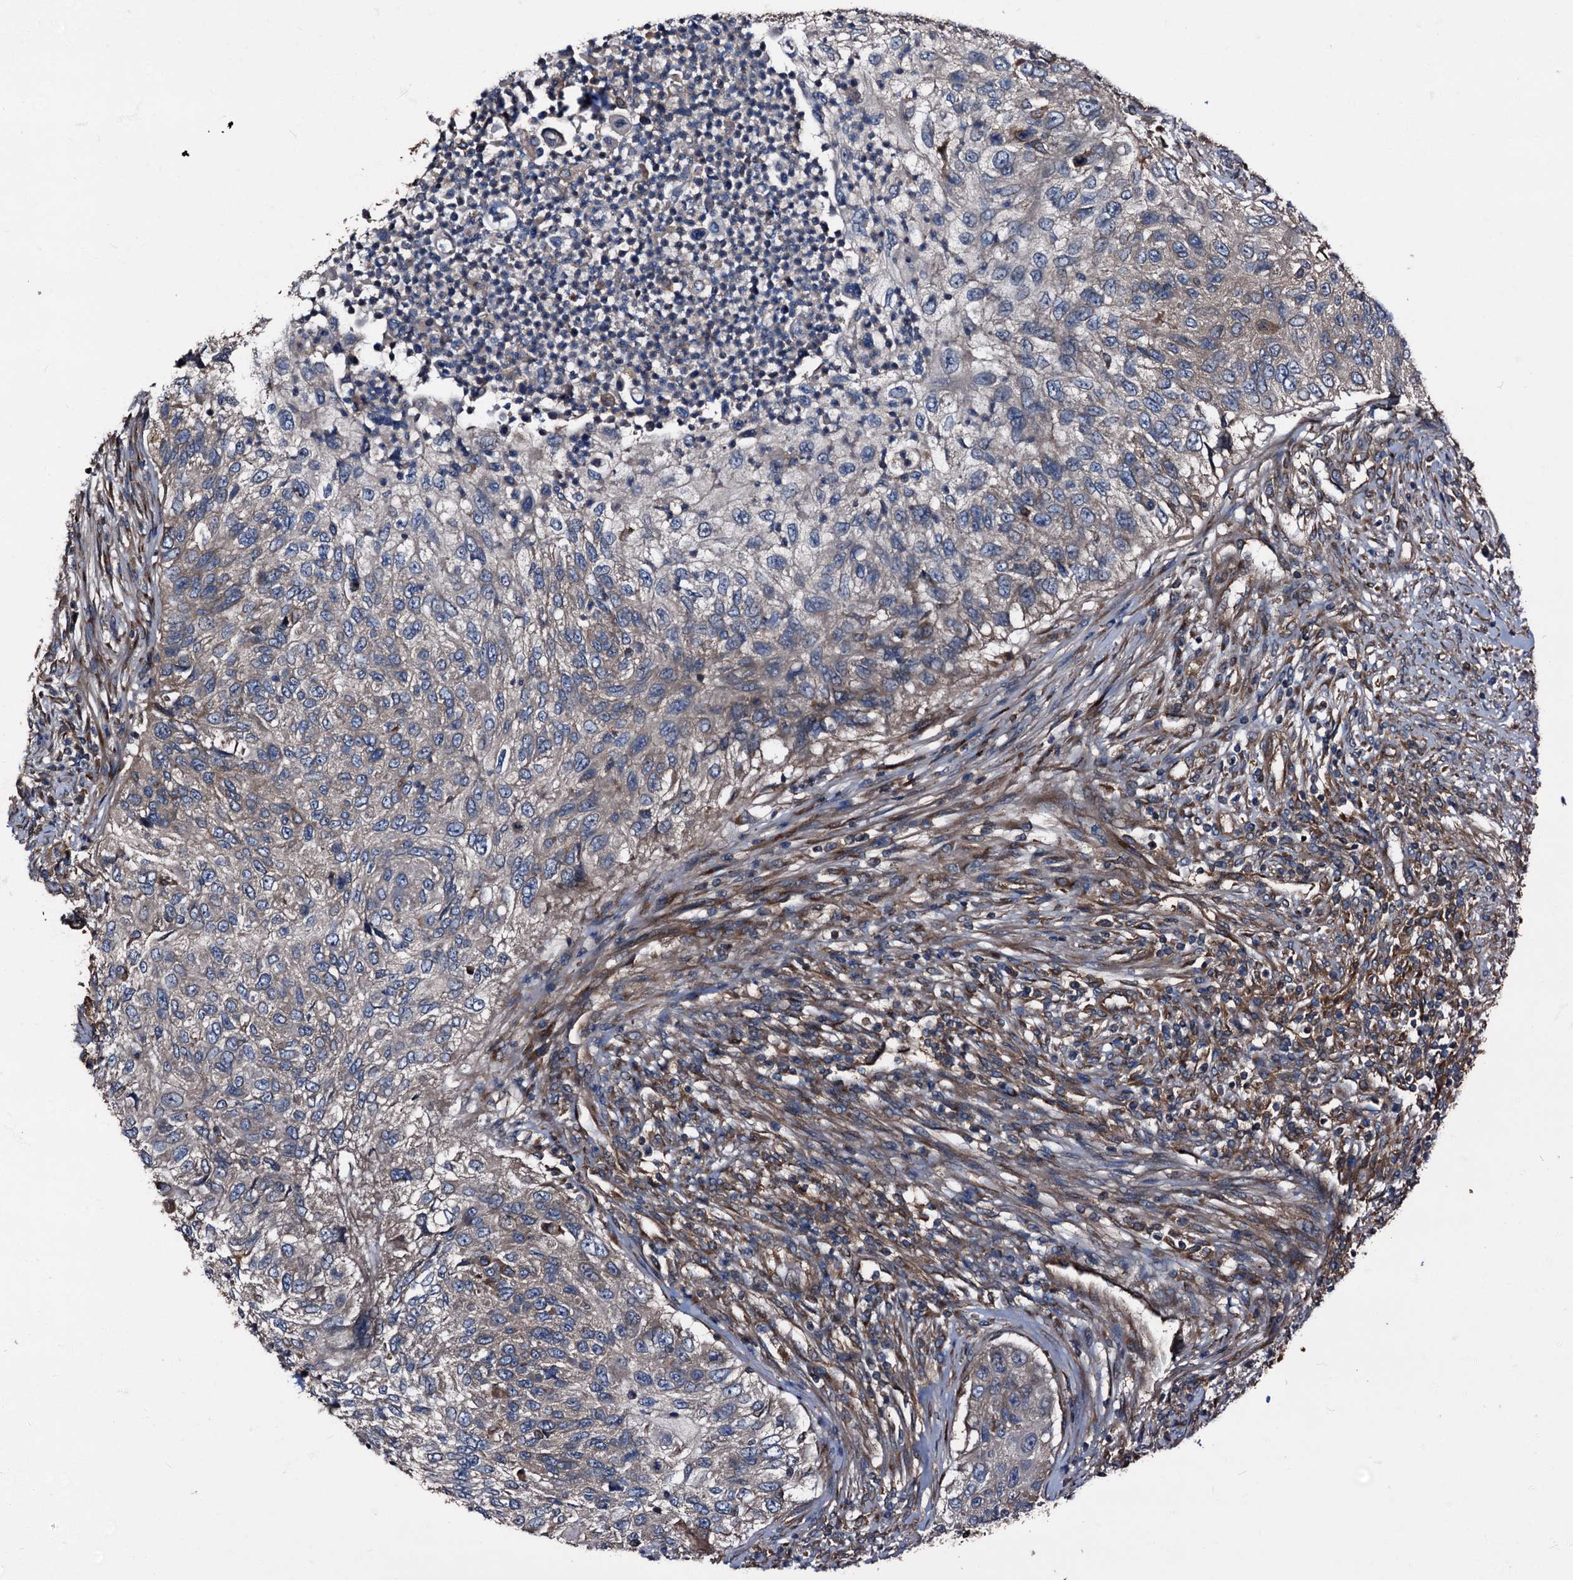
{"staining": {"intensity": "negative", "quantity": "none", "location": "none"}, "tissue": "urothelial cancer", "cell_type": "Tumor cells", "image_type": "cancer", "snomed": [{"axis": "morphology", "description": "Urothelial carcinoma, High grade"}, {"axis": "topography", "description": "Urinary bladder"}], "caption": "Tumor cells are negative for brown protein staining in urothelial cancer. (DAB IHC visualized using brightfield microscopy, high magnification).", "gene": "PEX5", "patient": {"sex": "female", "age": 60}}